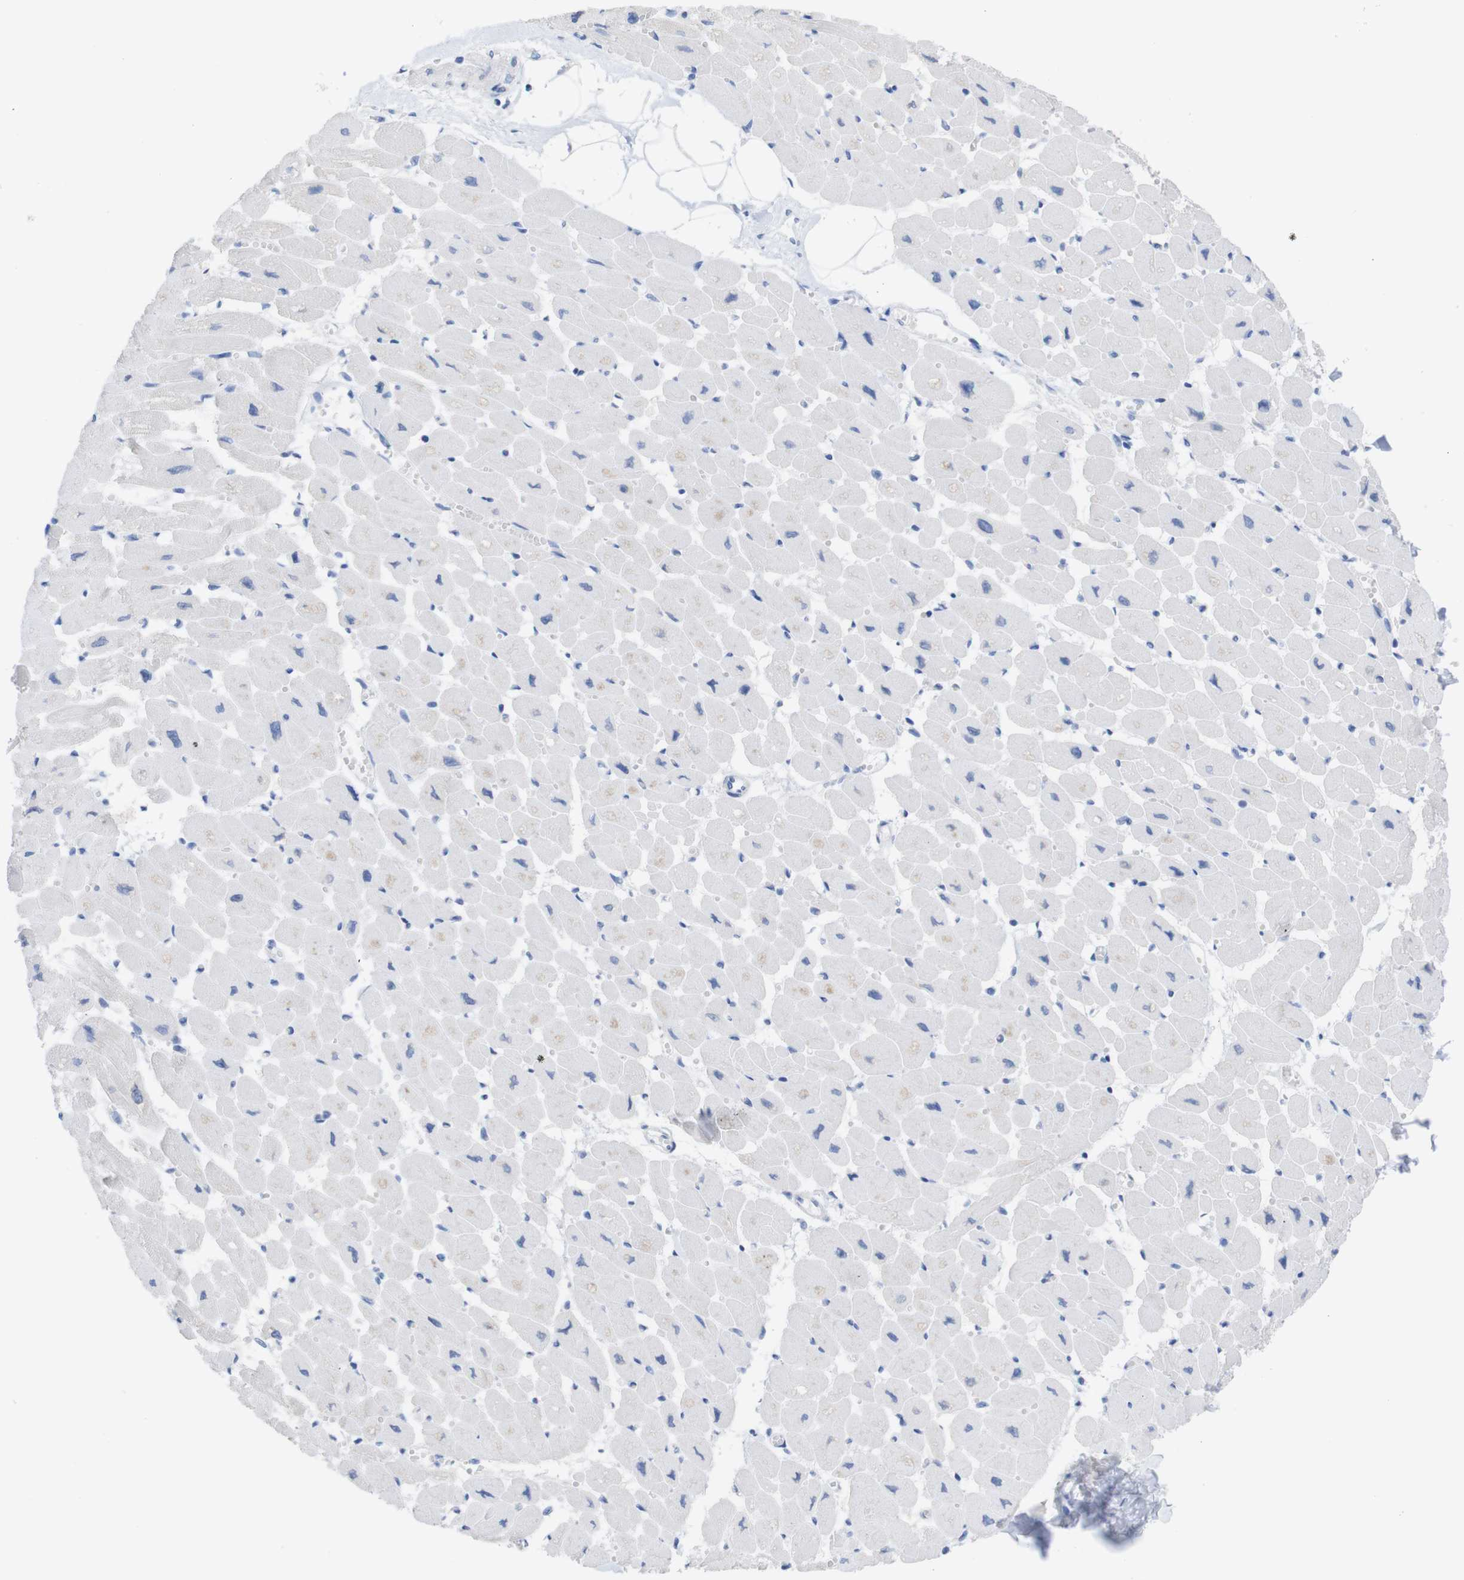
{"staining": {"intensity": "weak", "quantity": "<25%", "location": "cytoplasmic/membranous"}, "tissue": "heart muscle", "cell_type": "Cardiomyocytes", "image_type": "normal", "snomed": [{"axis": "morphology", "description": "Normal tissue, NOS"}, {"axis": "topography", "description": "Heart"}], "caption": "Cardiomyocytes show no significant expression in unremarkable heart muscle. (Brightfield microscopy of DAB (3,3'-diaminobenzidine) IHC at high magnification).", "gene": "PNMA1", "patient": {"sex": "female", "age": 54}}